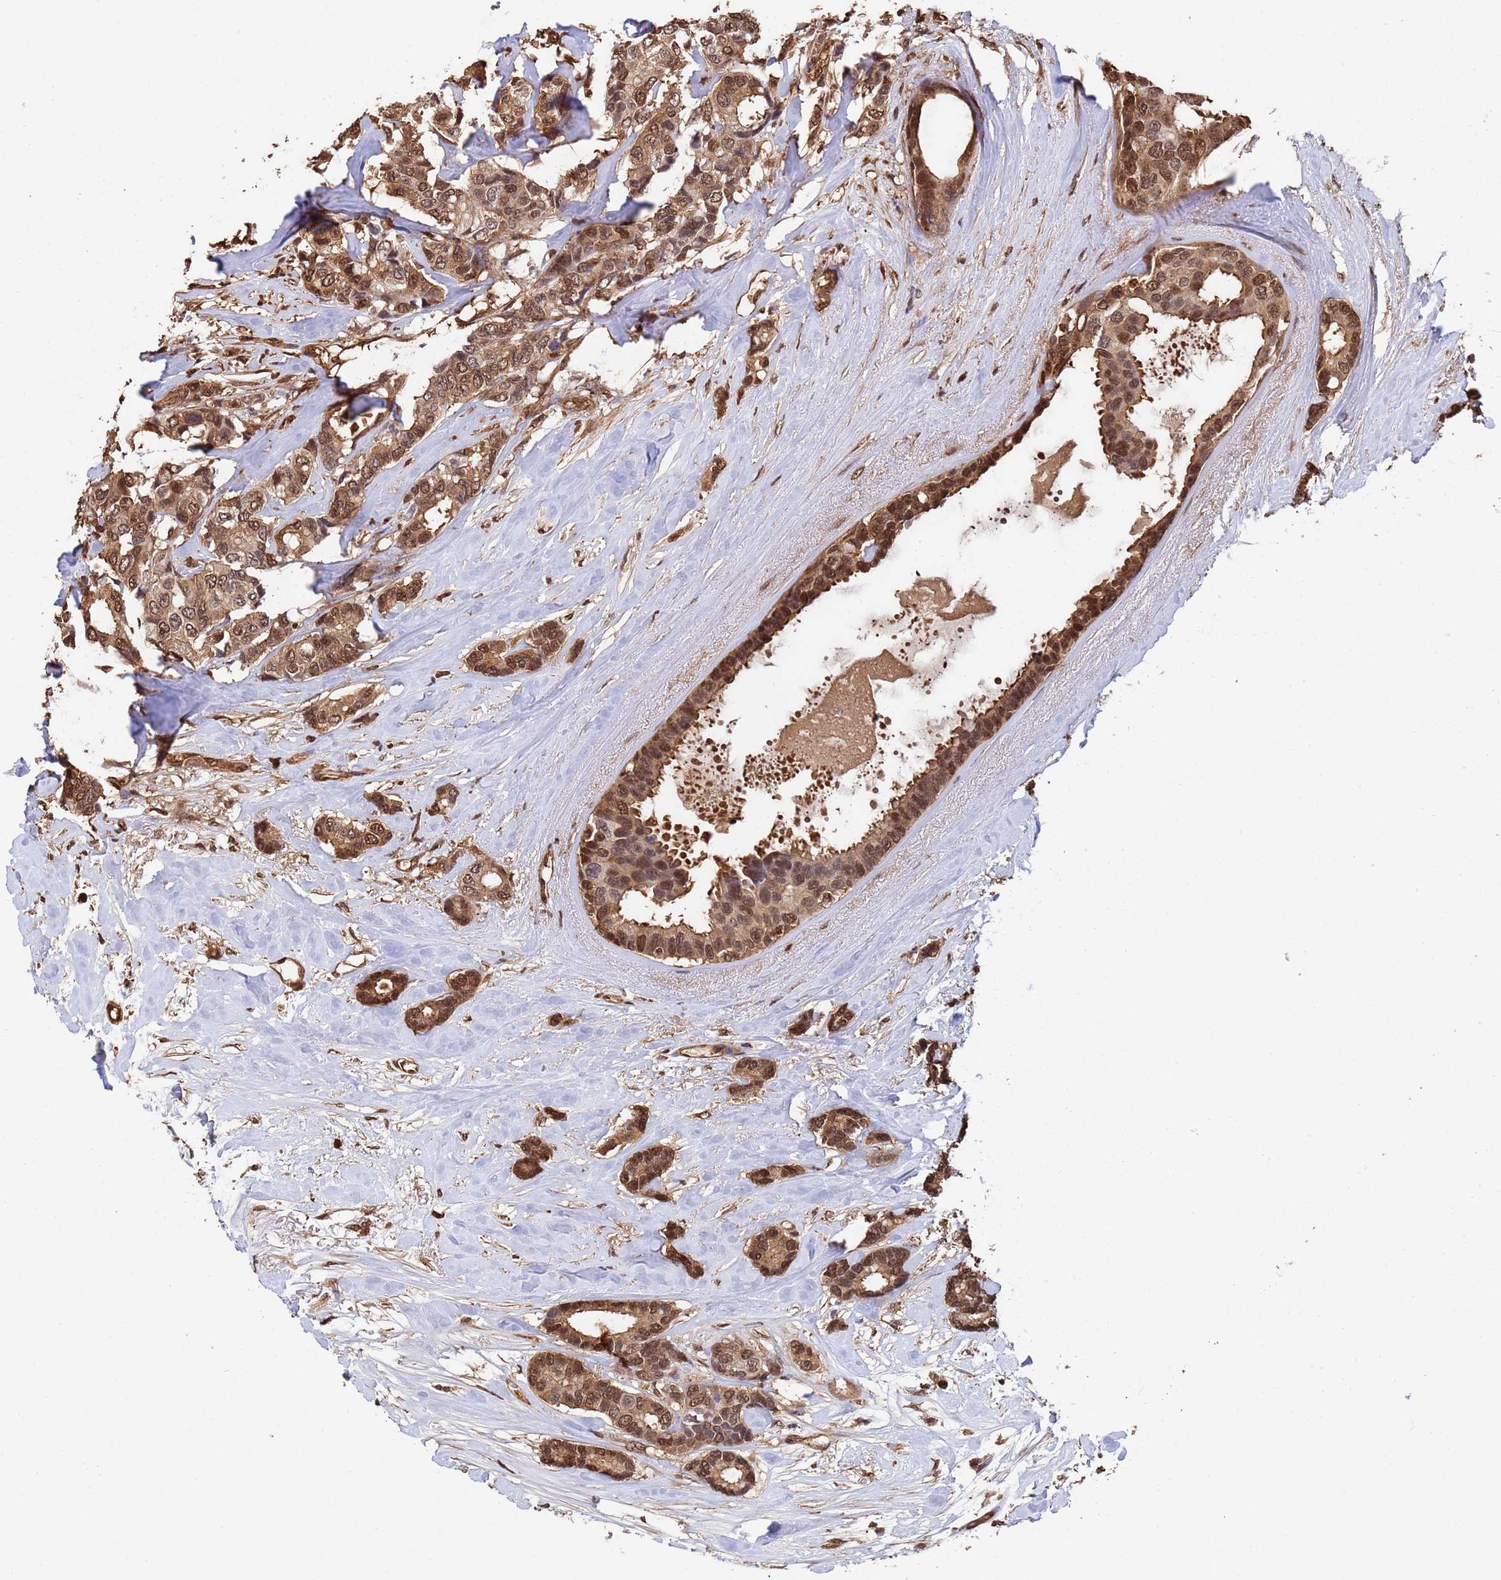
{"staining": {"intensity": "moderate", "quantity": ">75%", "location": "cytoplasmic/membranous,nuclear"}, "tissue": "breast cancer", "cell_type": "Tumor cells", "image_type": "cancer", "snomed": [{"axis": "morphology", "description": "Duct carcinoma"}, {"axis": "topography", "description": "Breast"}], "caption": "Immunohistochemical staining of breast invasive ductal carcinoma shows moderate cytoplasmic/membranous and nuclear protein staining in about >75% of tumor cells.", "gene": "SUMO4", "patient": {"sex": "female", "age": 87}}